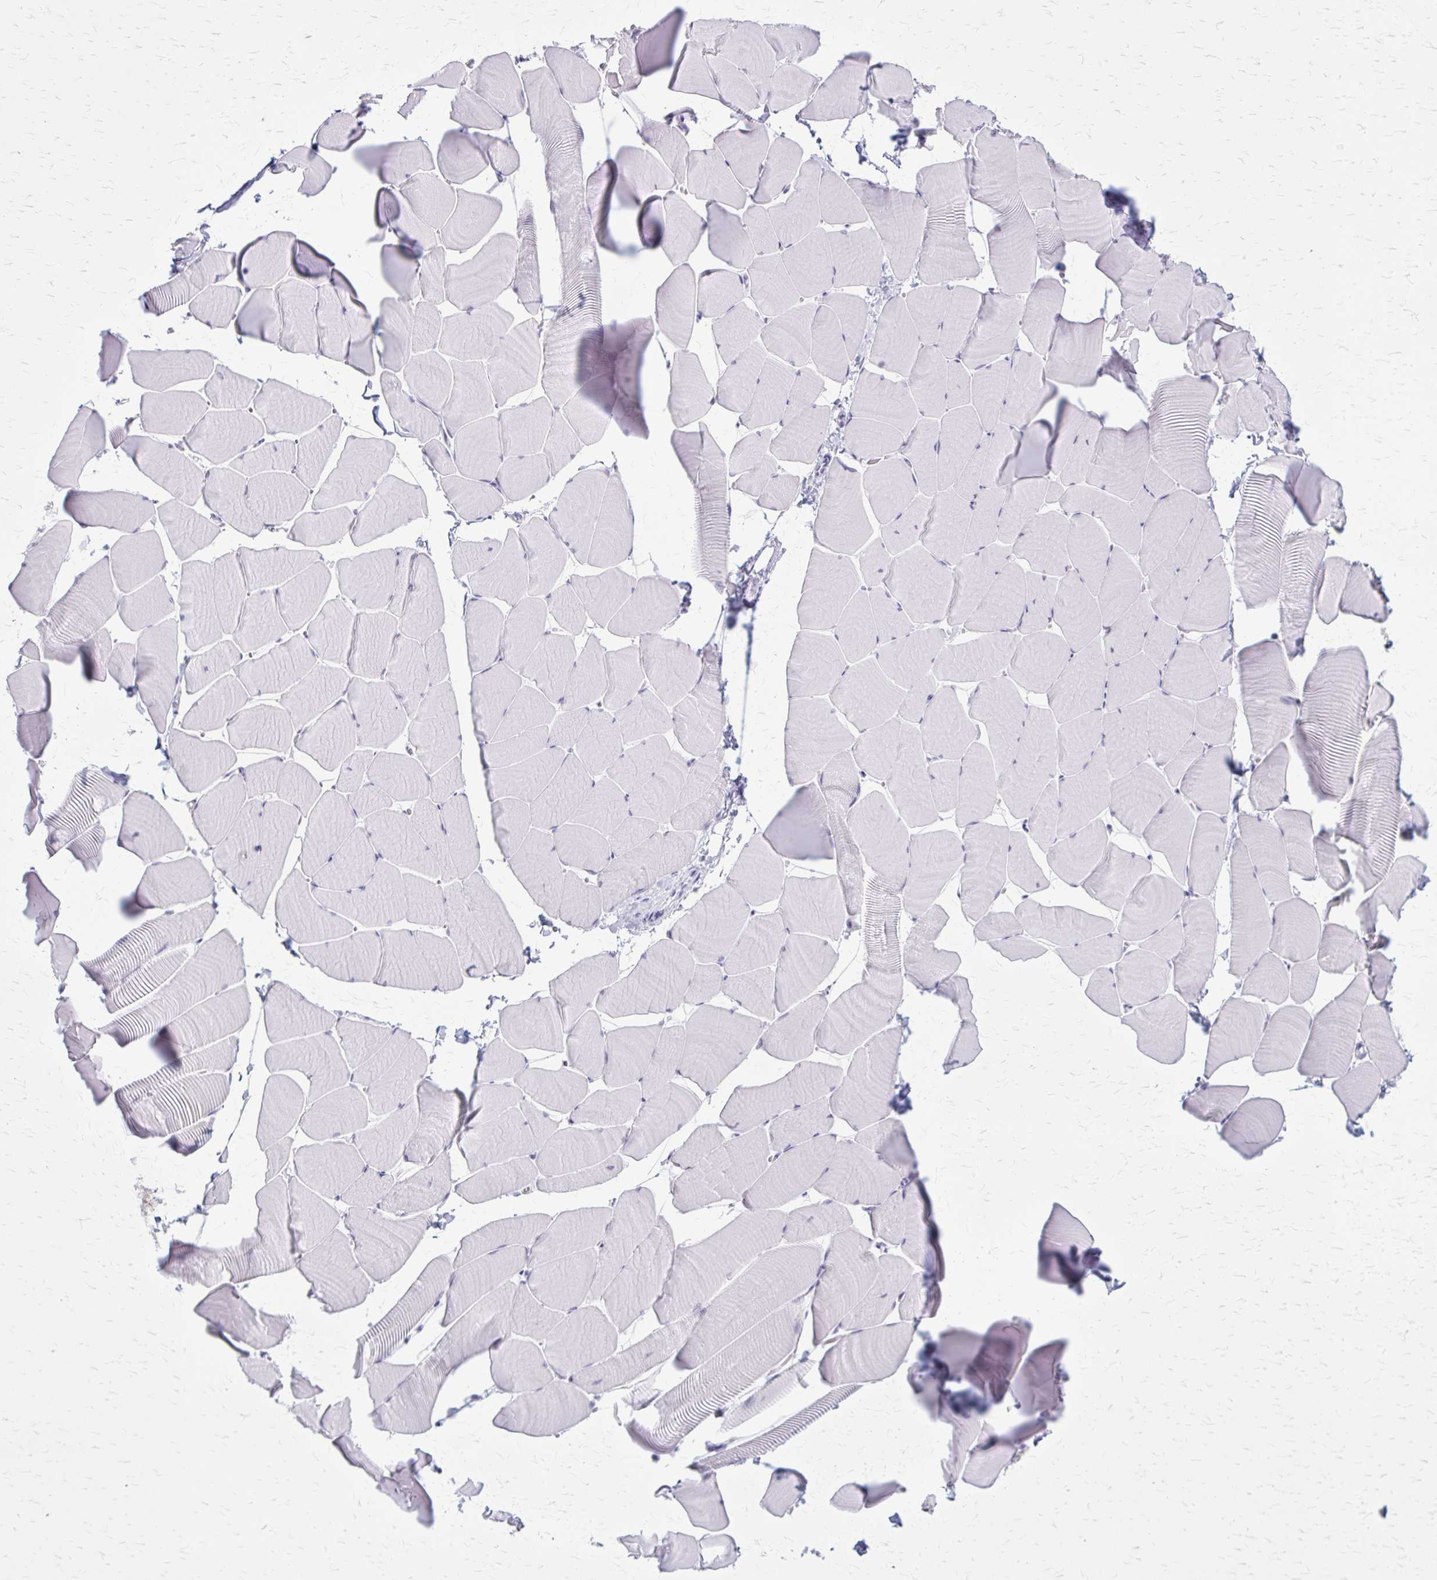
{"staining": {"intensity": "negative", "quantity": "none", "location": "none"}, "tissue": "skeletal muscle", "cell_type": "Myocytes", "image_type": "normal", "snomed": [{"axis": "morphology", "description": "Normal tissue, NOS"}, {"axis": "topography", "description": "Skeletal muscle"}], "caption": "Immunohistochemistry (IHC) histopathology image of normal human skeletal muscle stained for a protein (brown), which demonstrates no positivity in myocytes.", "gene": "GAD1", "patient": {"sex": "male", "age": 25}}